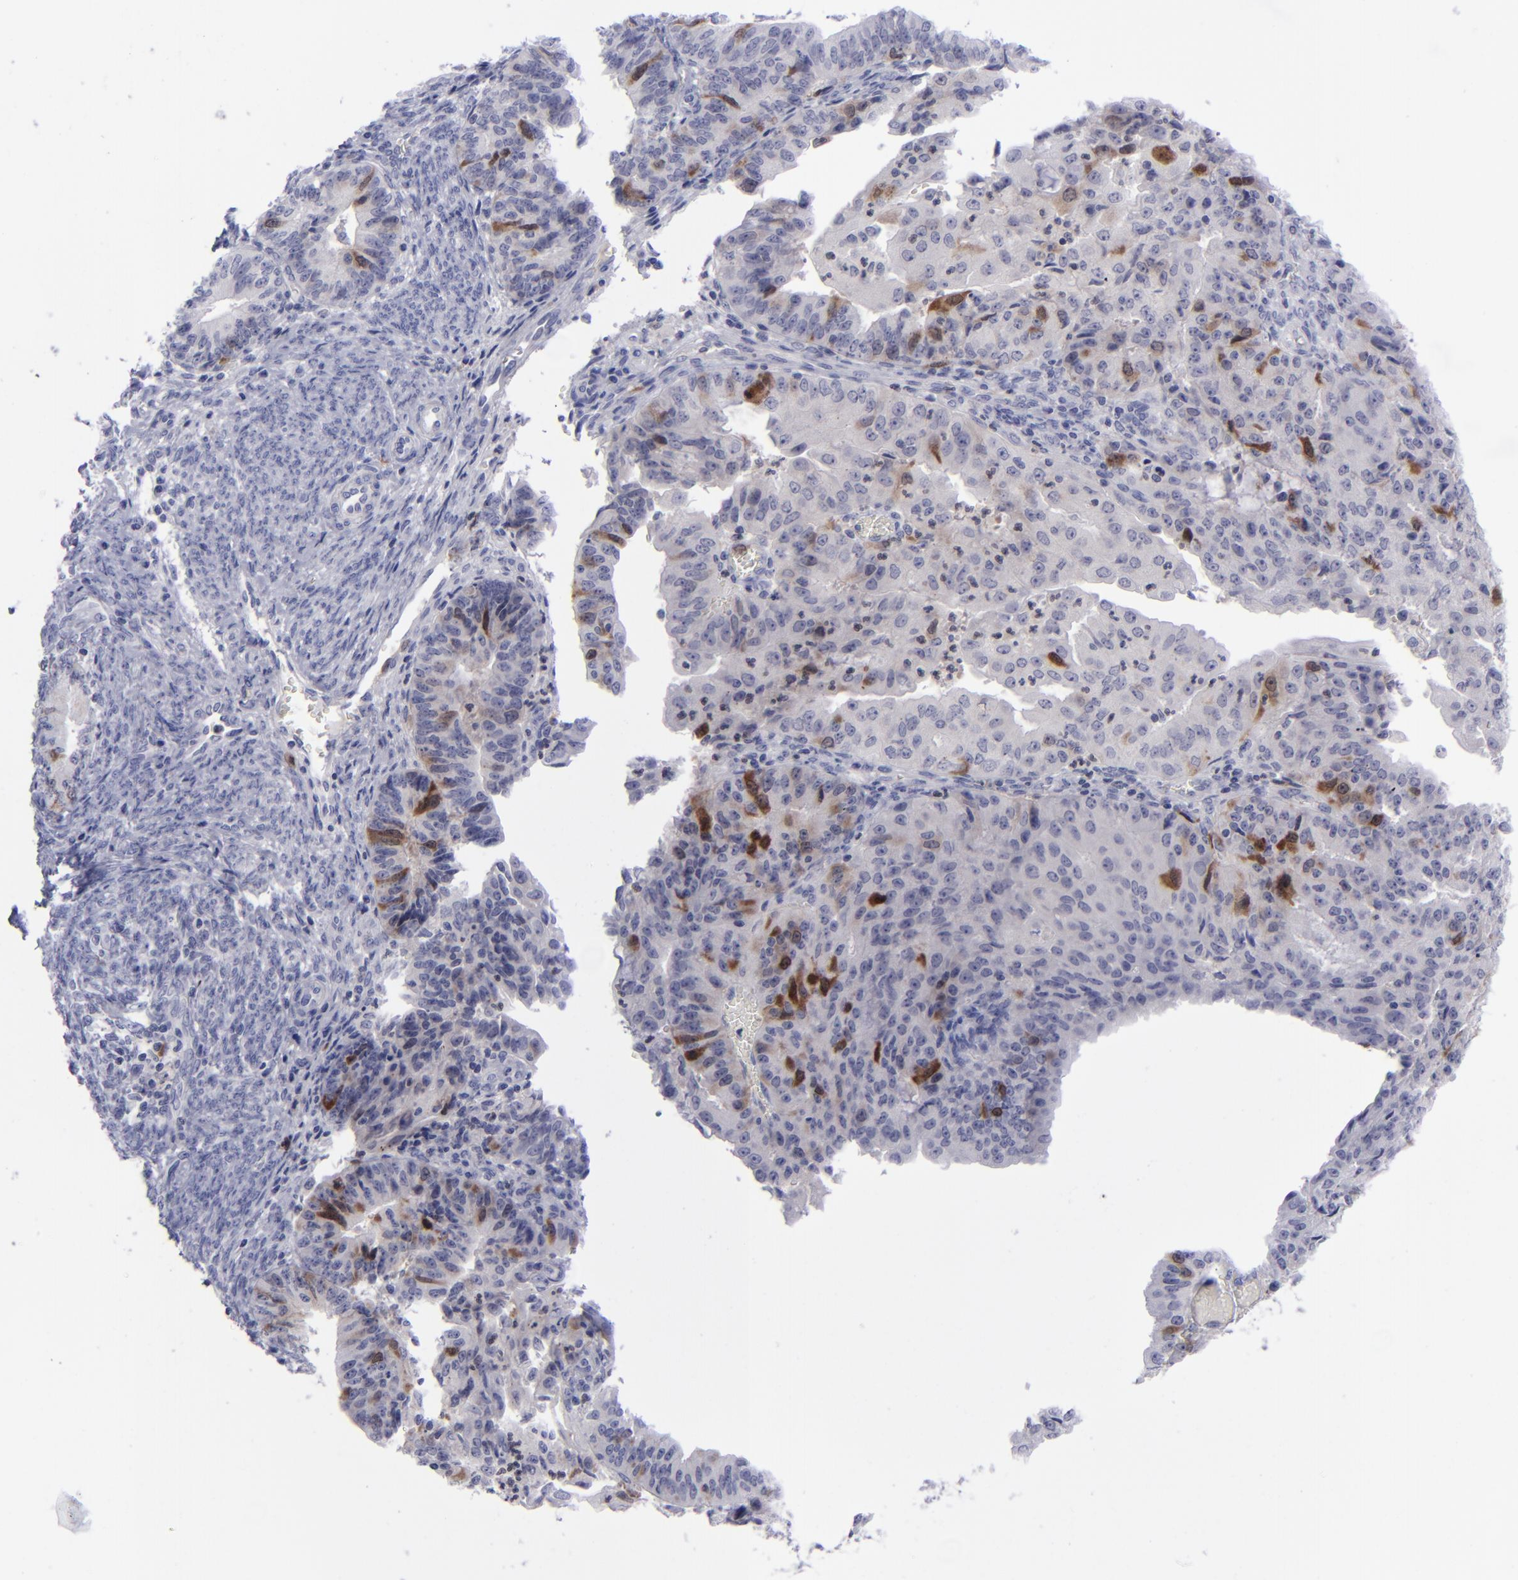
{"staining": {"intensity": "moderate", "quantity": "<25%", "location": "cytoplasmic/membranous,nuclear"}, "tissue": "endometrial cancer", "cell_type": "Tumor cells", "image_type": "cancer", "snomed": [{"axis": "morphology", "description": "Adenocarcinoma, NOS"}, {"axis": "topography", "description": "Endometrium"}], "caption": "This histopathology image displays IHC staining of endometrial cancer, with low moderate cytoplasmic/membranous and nuclear expression in approximately <25% of tumor cells.", "gene": "AURKA", "patient": {"sex": "female", "age": 56}}